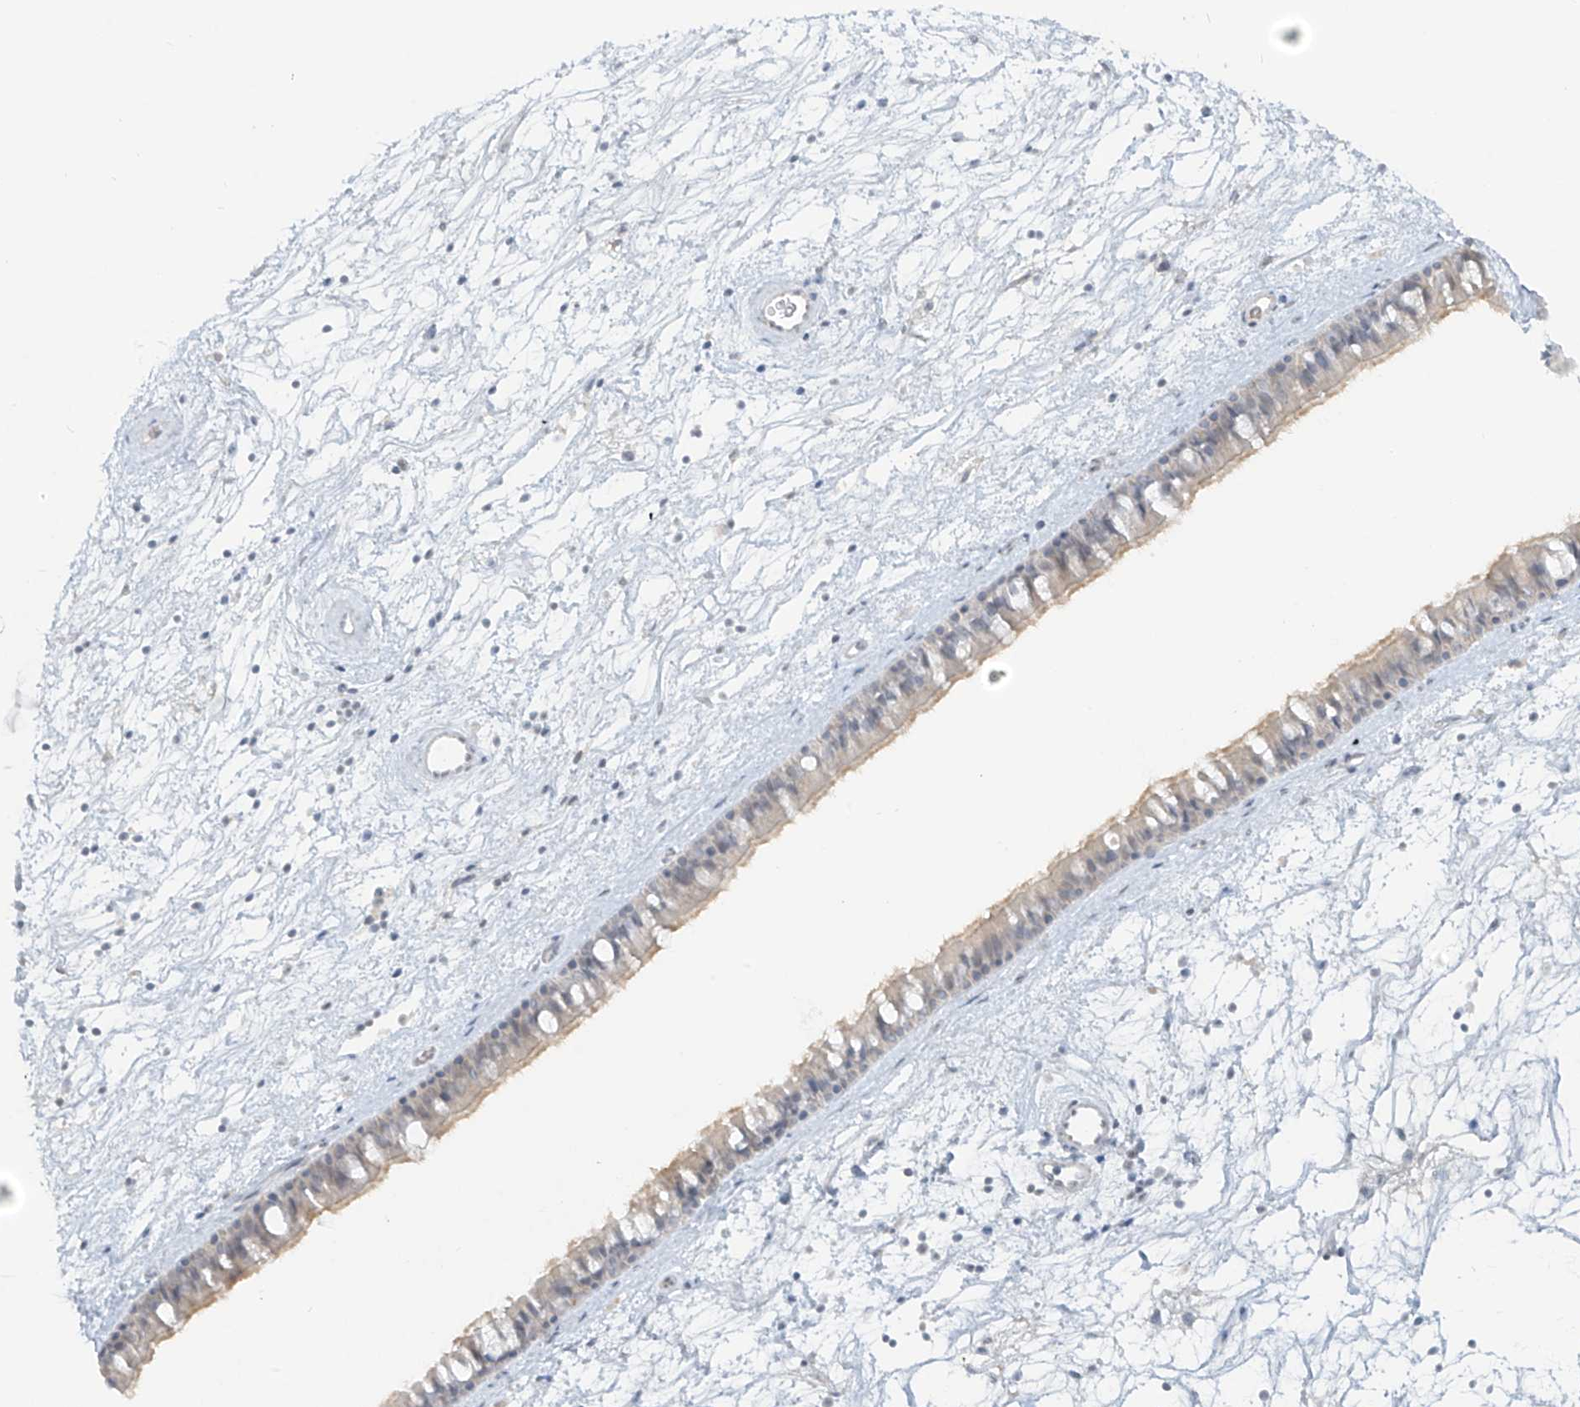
{"staining": {"intensity": "negative", "quantity": "none", "location": "none"}, "tissue": "nasopharynx", "cell_type": "Respiratory epithelial cells", "image_type": "normal", "snomed": [{"axis": "morphology", "description": "Normal tissue, NOS"}, {"axis": "topography", "description": "Nasopharynx"}], "caption": "IHC of unremarkable human nasopharynx demonstrates no positivity in respiratory epithelial cells. Nuclei are stained in blue.", "gene": "C2orf42", "patient": {"sex": "male", "age": 64}}